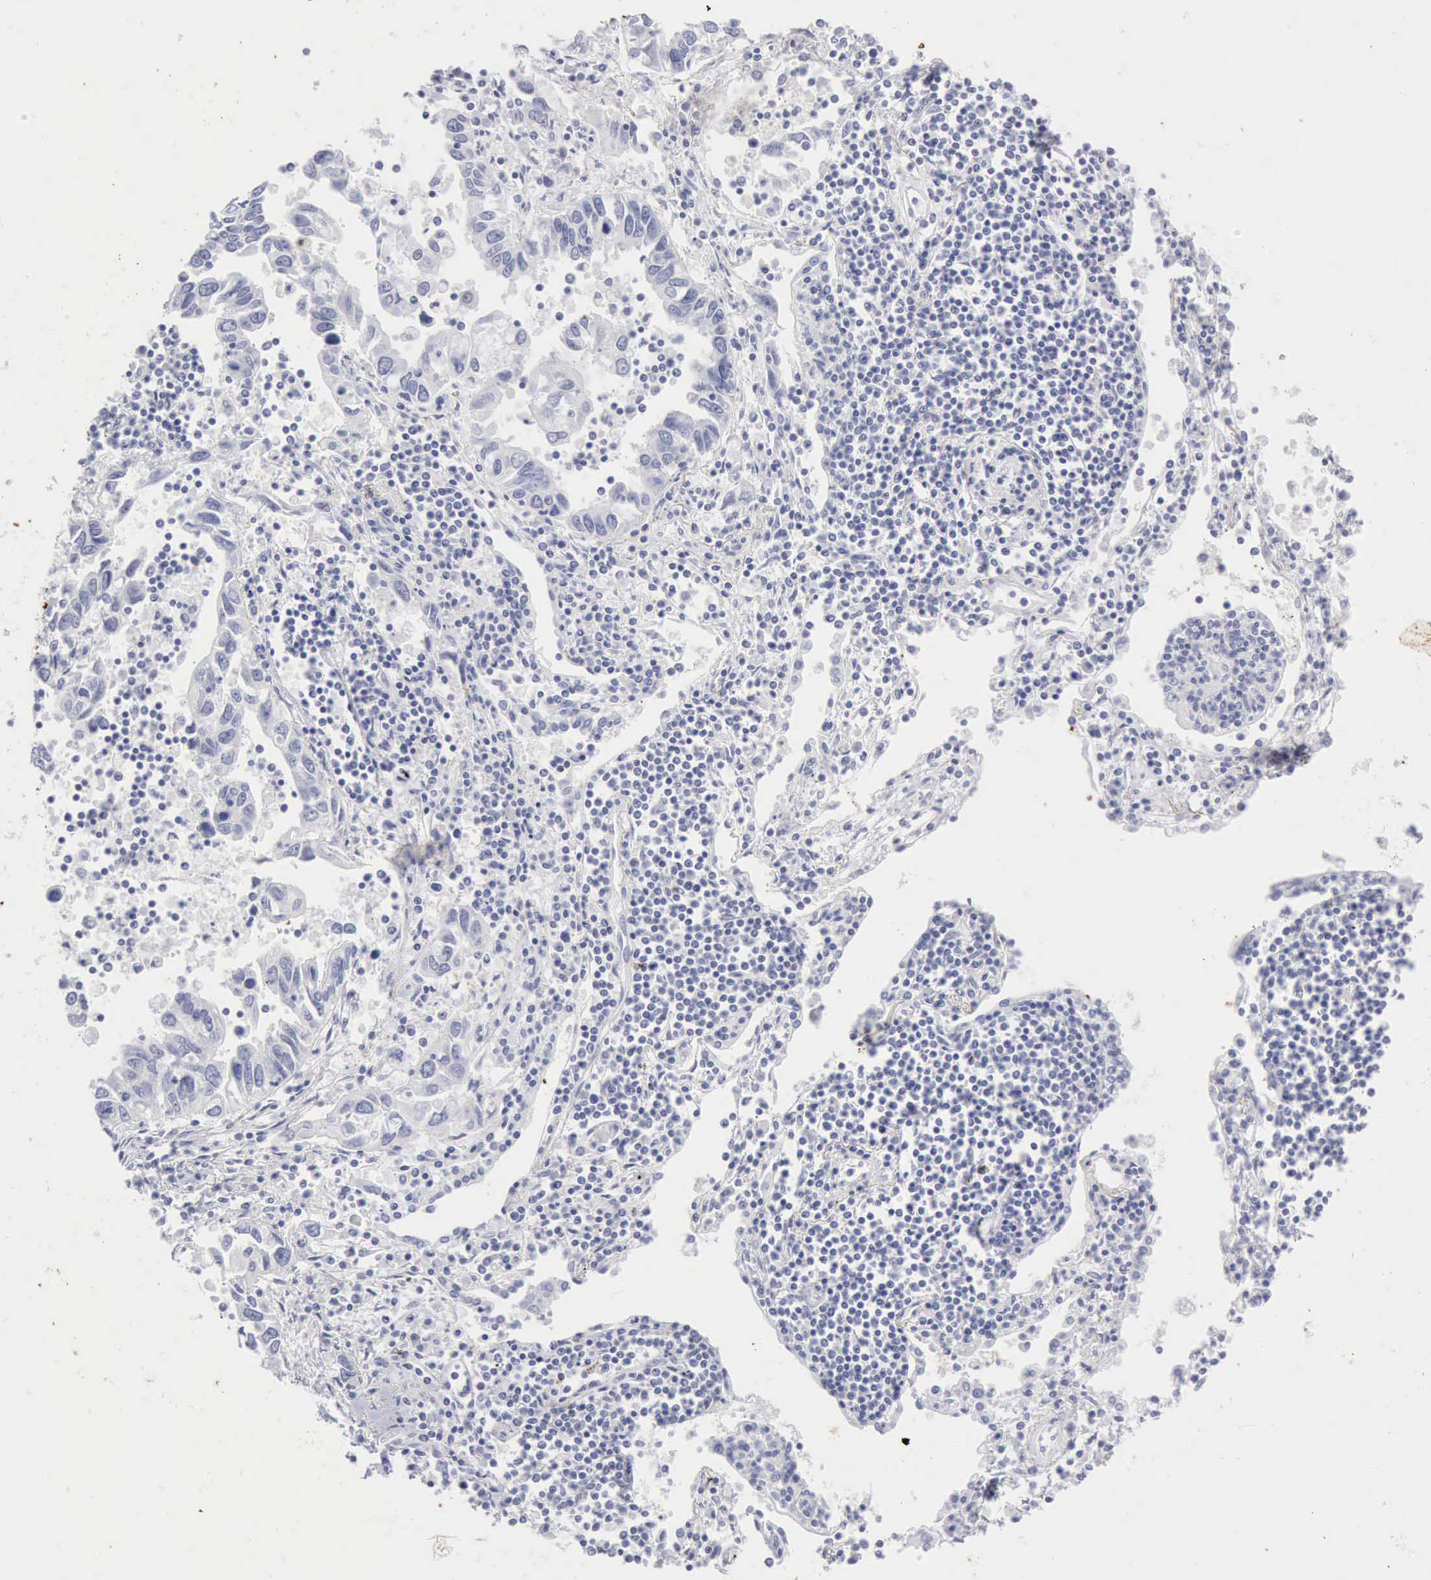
{"staining": {"intensity": "negative", "quantity": "none", "location": "none"}, "tissue": "lung cancer", "cell_type": "Tumor cells", "image_type": "cancer", "snomed": [{"axis": "morphology", "description": "Adenocarcinoma, NOS"}, {"axis": "topography", "description": "Lung"}], "caption": "A high-resolution photomicrograph shows immunohistochemistry (IHC) staining of lung adenocarcinoma, which reveals no significant positivity in tumor cells.", "gene": "KRT10", "patient": {"sex": "male", "age": 48}}